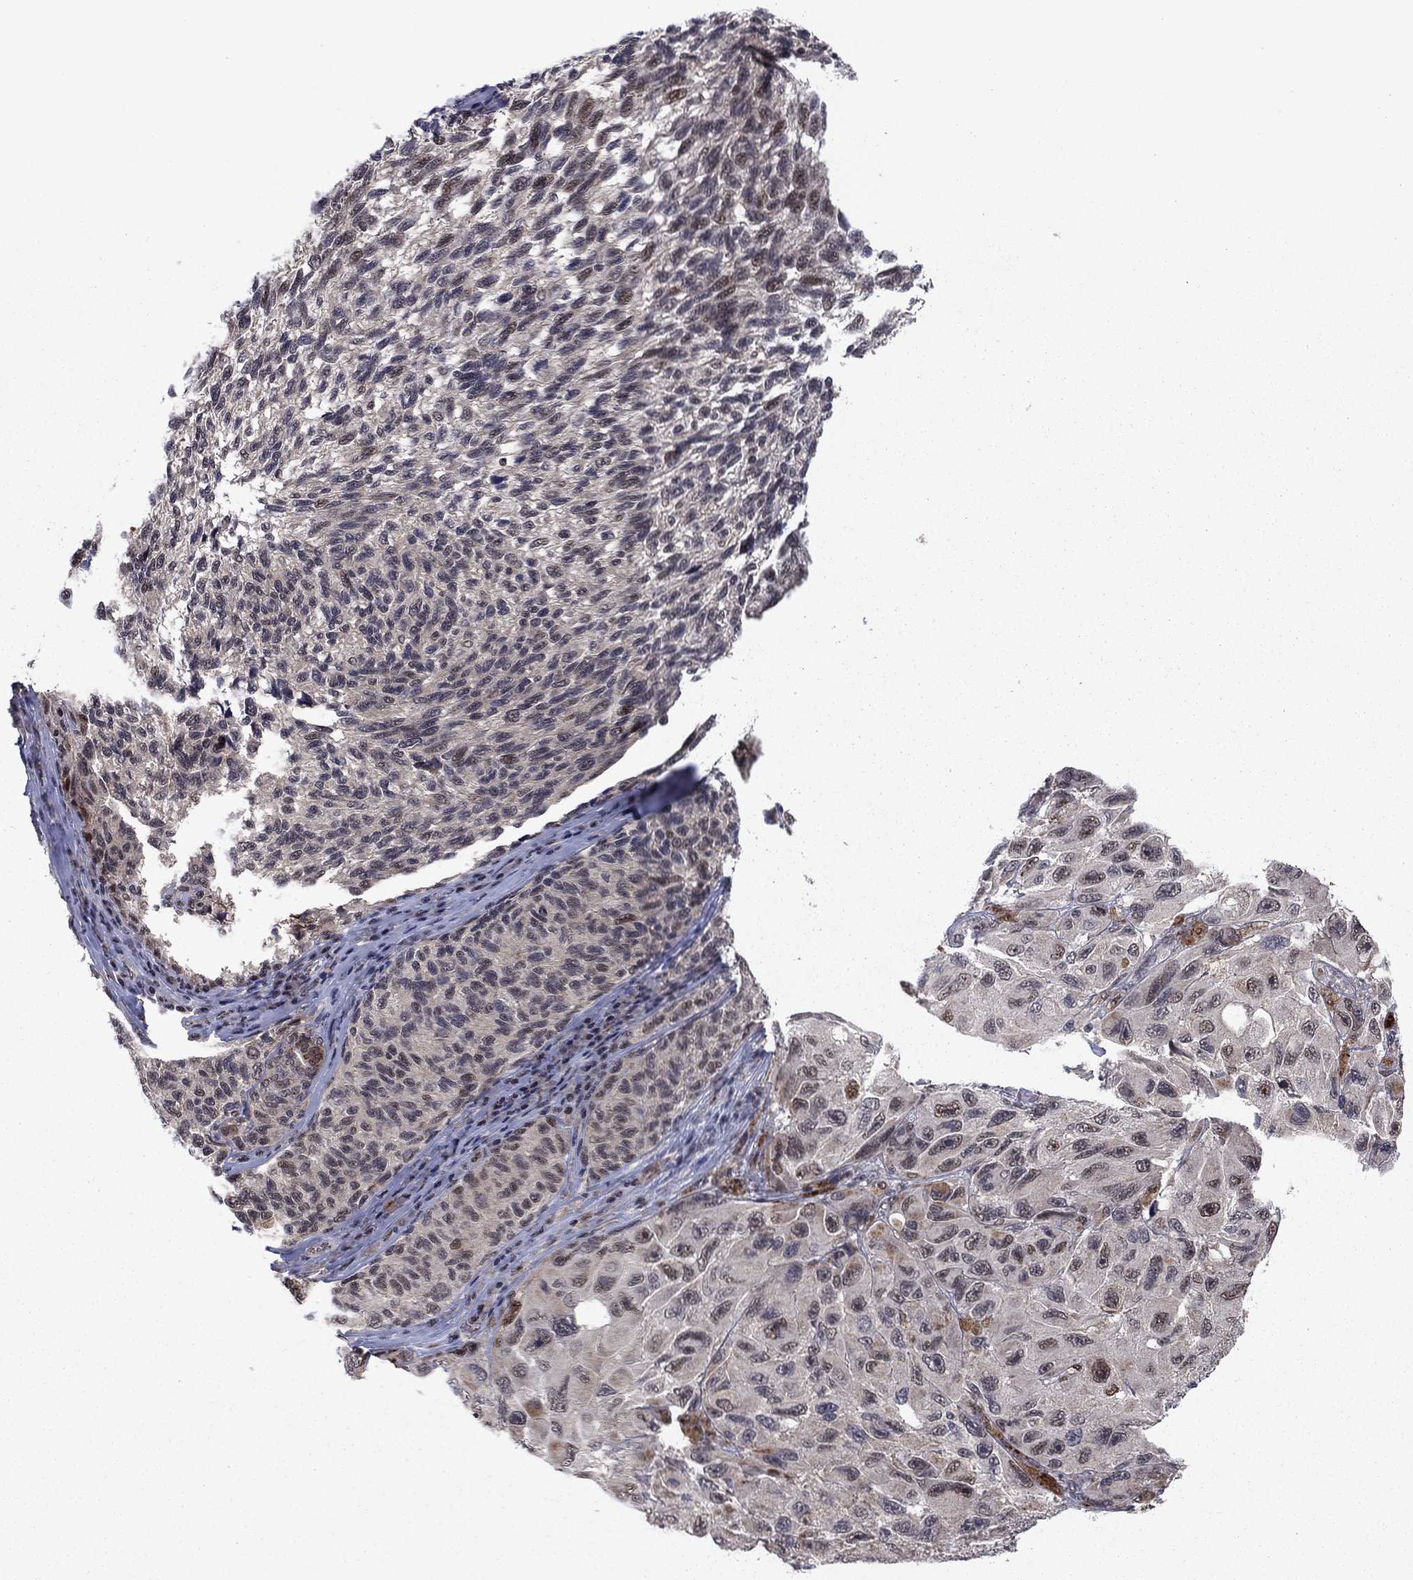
{"staining": {"intensity": "weak", "quantity": "<25%", "location": "cytoplasmic/membranous,nuclear"}, "tissue": "melanoma", "cell_type": "Tumor cells", "image_type": "cancer", "snomed": [{"axis": "morphology", "description": "Malignant melanoma, NOS"}, {"axis": "topography", "description": "Skin"}], "caption": "Immunohistochemical staining of human melanoma demonstrates no significant staining in tumor cells.", "gene": "ZNF395", "patient": {"sex": "female", "age": 73}}